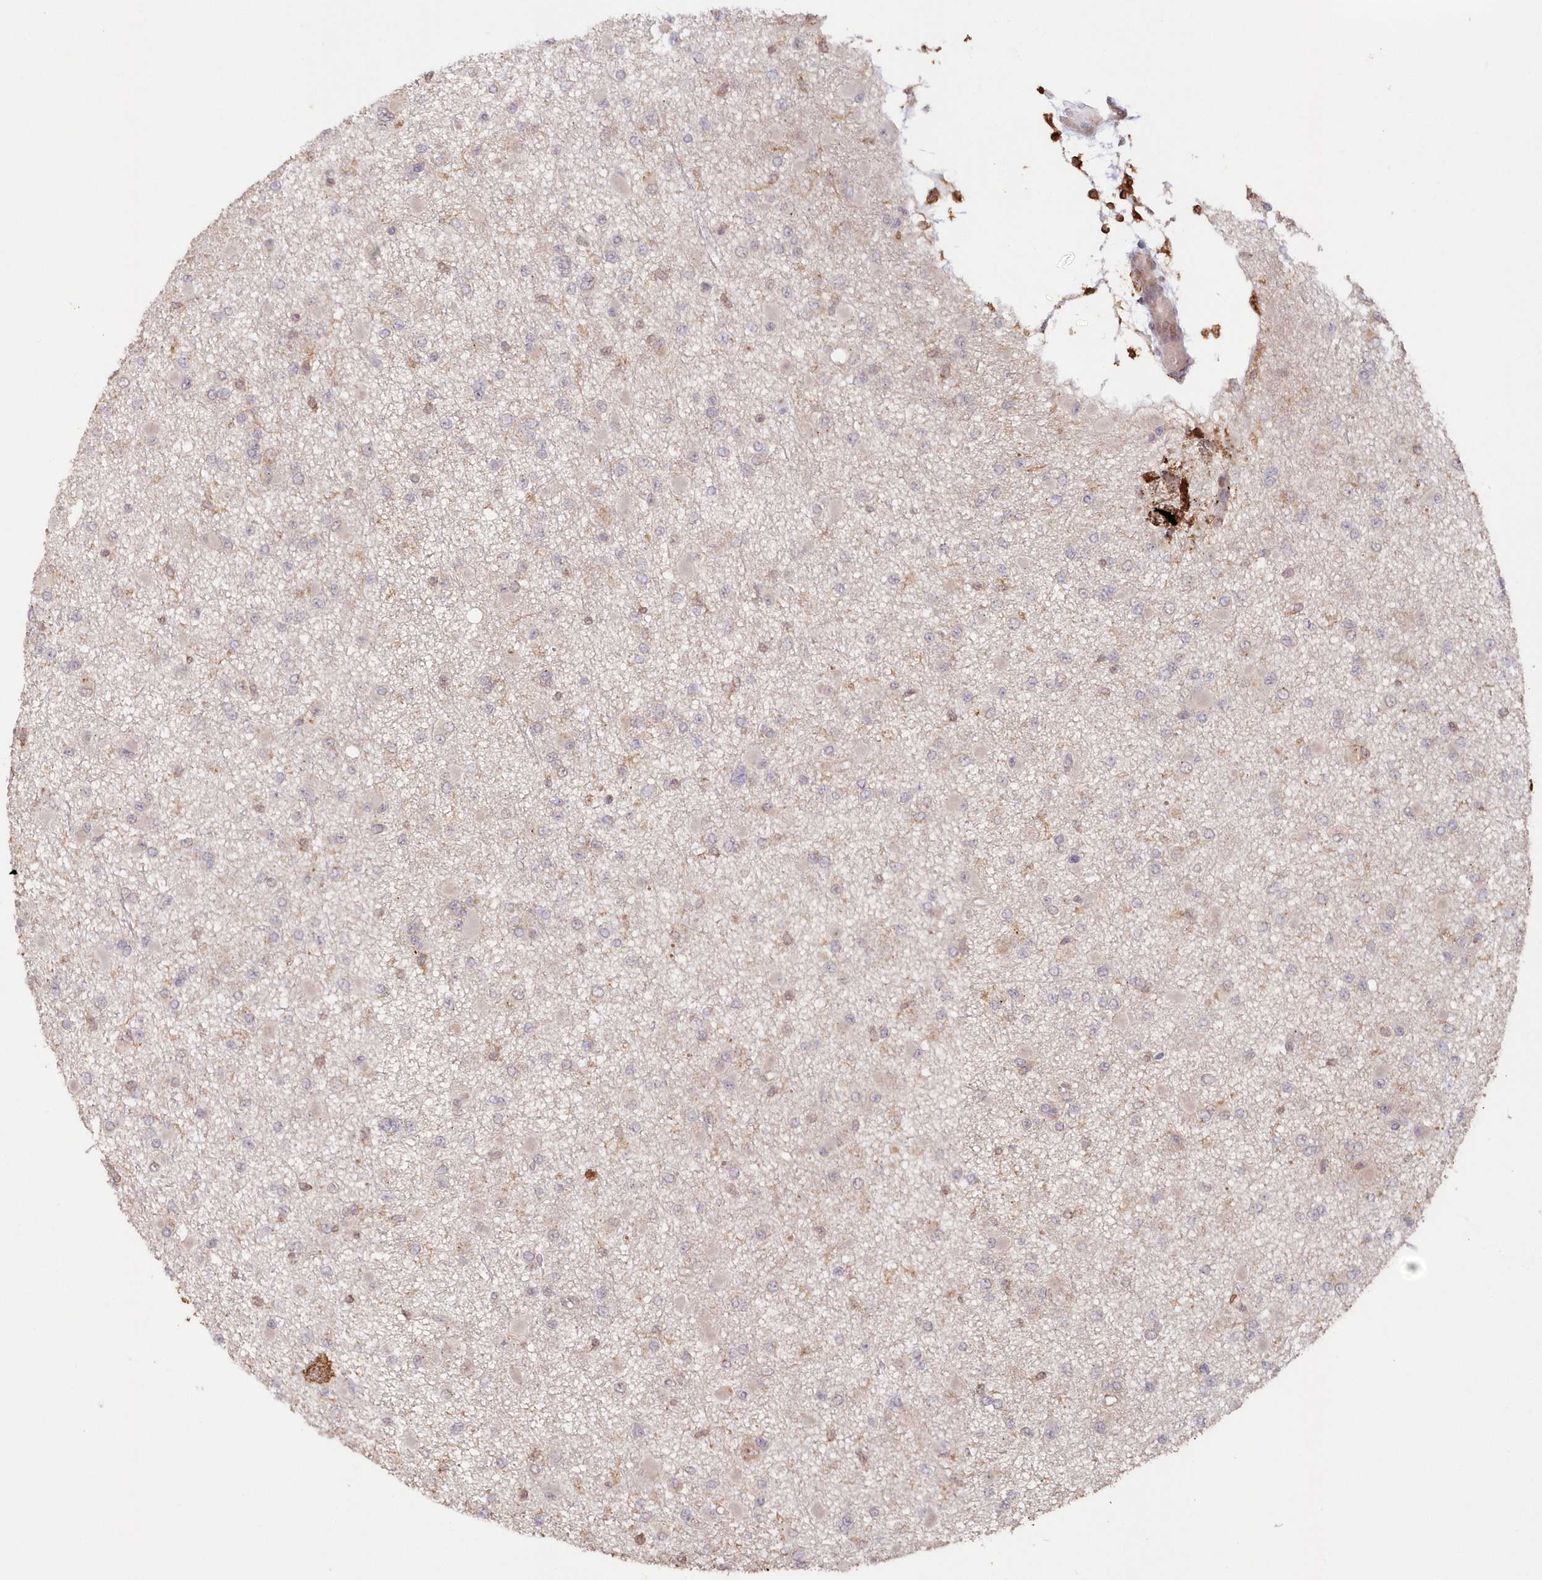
{"staining": {"intensity": "weak", "quantity": "<25%", "location": "cytoplasmic/membranous"}, "tissue": "glioma", "cell_type": "Tumor cells", "image_type": "cancer", "snomed": [{"axis": "morphology", "description": "Glioma, malignant, Low grade"}, {"axis": "topography", "description": "Brain"}], "caption": "Immunohistochemistry of malignant low-grade glioma reveals no positivity in tumor cells.", "gene": "SNED1", "patient": {"sex": "female", "age": 22}}